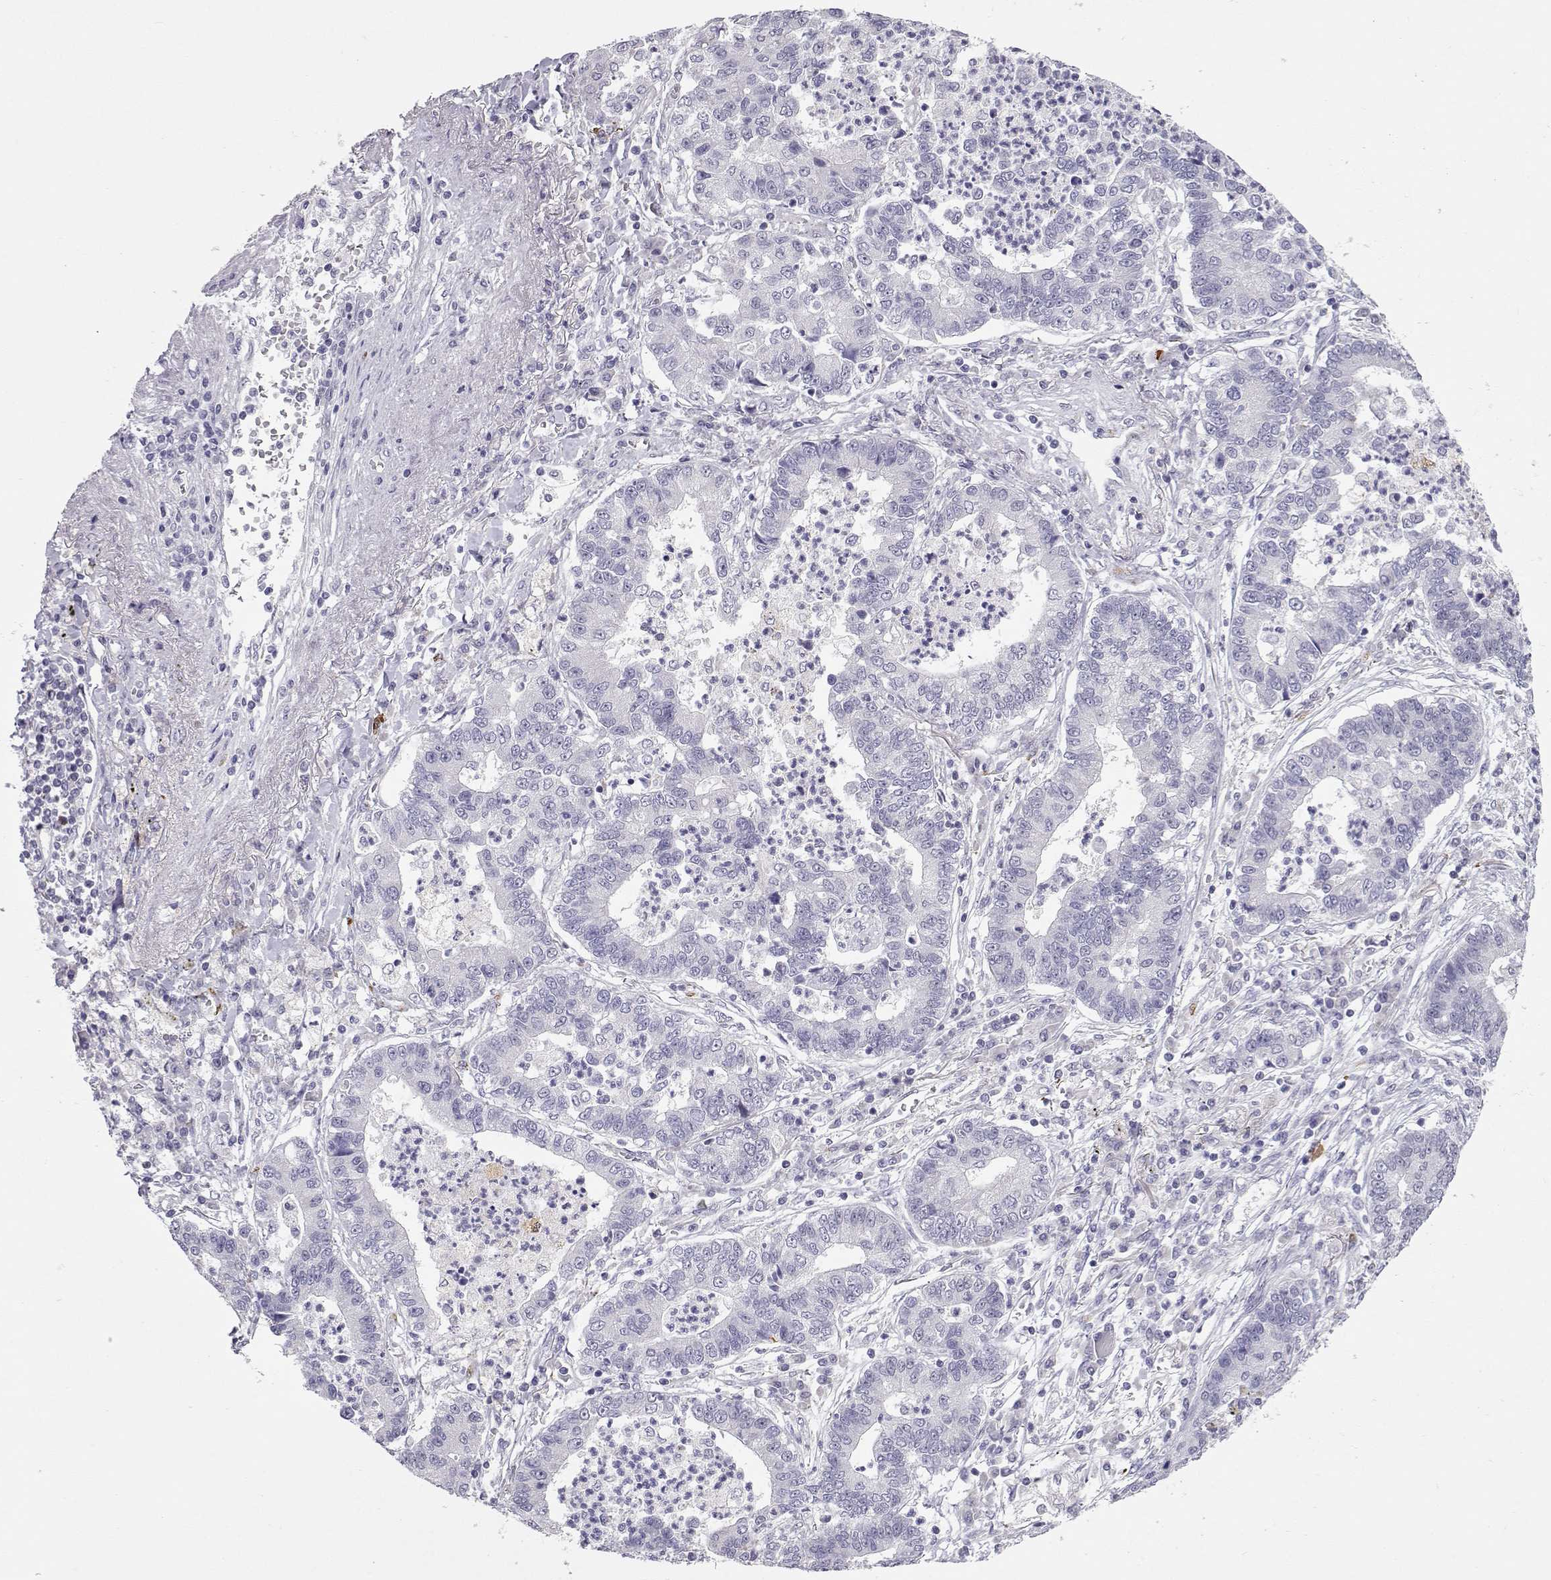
{"staining": {"intensity": "negative", "quantity": "none", "location": "none"}, "tissue": "lung cancer", "cell_type": "Tumor cells", "image_type": "cancer", "snomed": [{"axis": "morphology", "description": "Adenocarcinoma, NOS"}, {"axis": "topography", "description": "Lung"}], "caption": "This image is of lung cancer stained with IHC to label a protein in brown with the nuclei are counter-stained blue. There is no expression in tumor cells. (Brightfield microscopy of DAB (3,3'-diaminobenzidine) immunohistochemistry at high magnification).", "gene": "NPVF", "patient": {"sex": "female", "age": 57}}